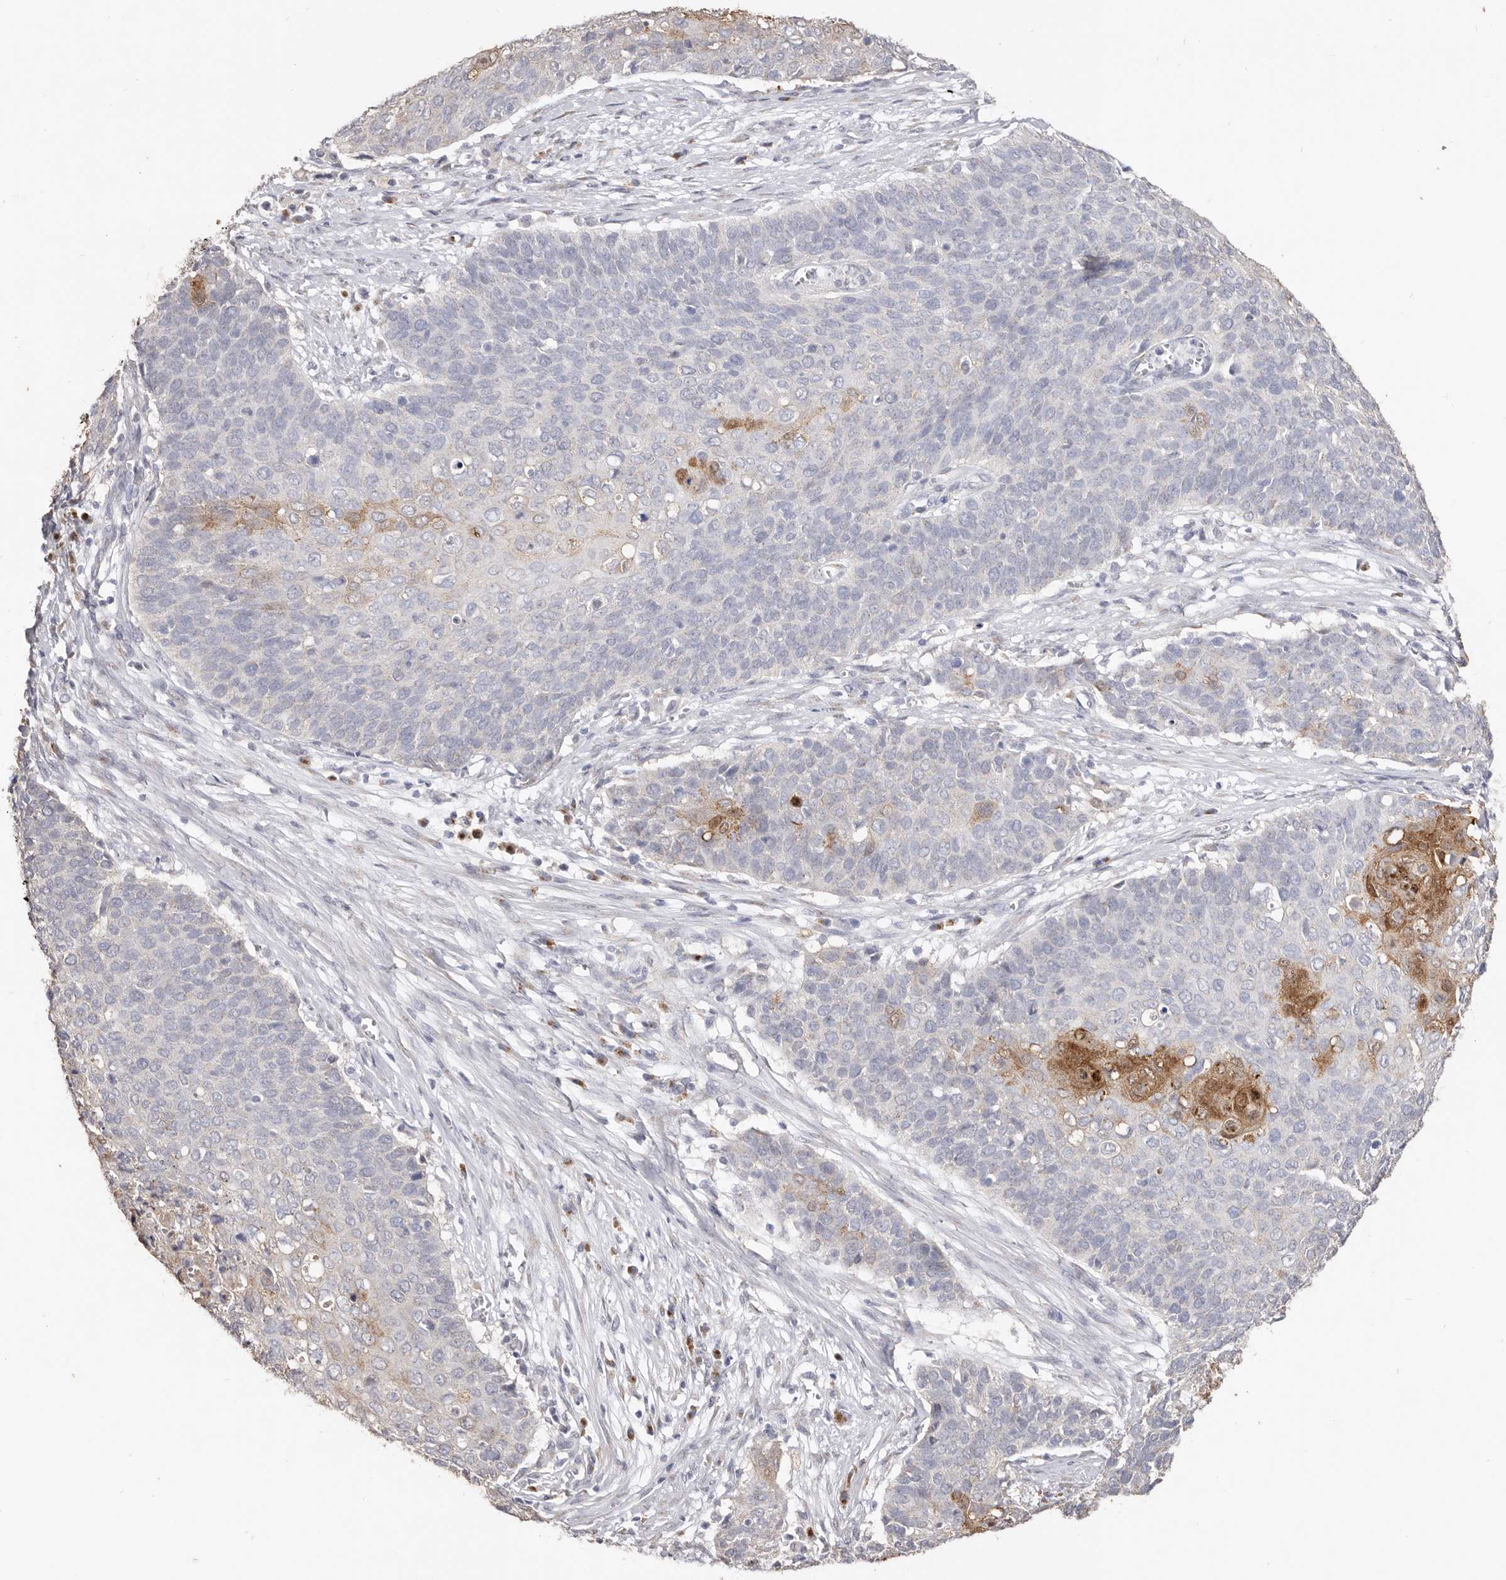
{"staining": {"intensity": "moderate", "quantity": "<25%", "location": "cytoplasmic/membranous"}, "tissue": "cervical cancer", "cell_type": "Tumor cells", "image_type": "cancer", "snomed": [{"axis": "morphology", "description": "Squamous cell carcinoma, NOS"}, {"axis": "topography", "description": "Cervix"}], "caption": "Immunohistochemical staining of human cervical squamous cell carcinoma exhibits low levels of moderate cytoplasmic/membranous protein positivity in approximately <25% of tumor cells.", "gene": "LGALS7B", "patient": {"sex": "female", "age": 39}}